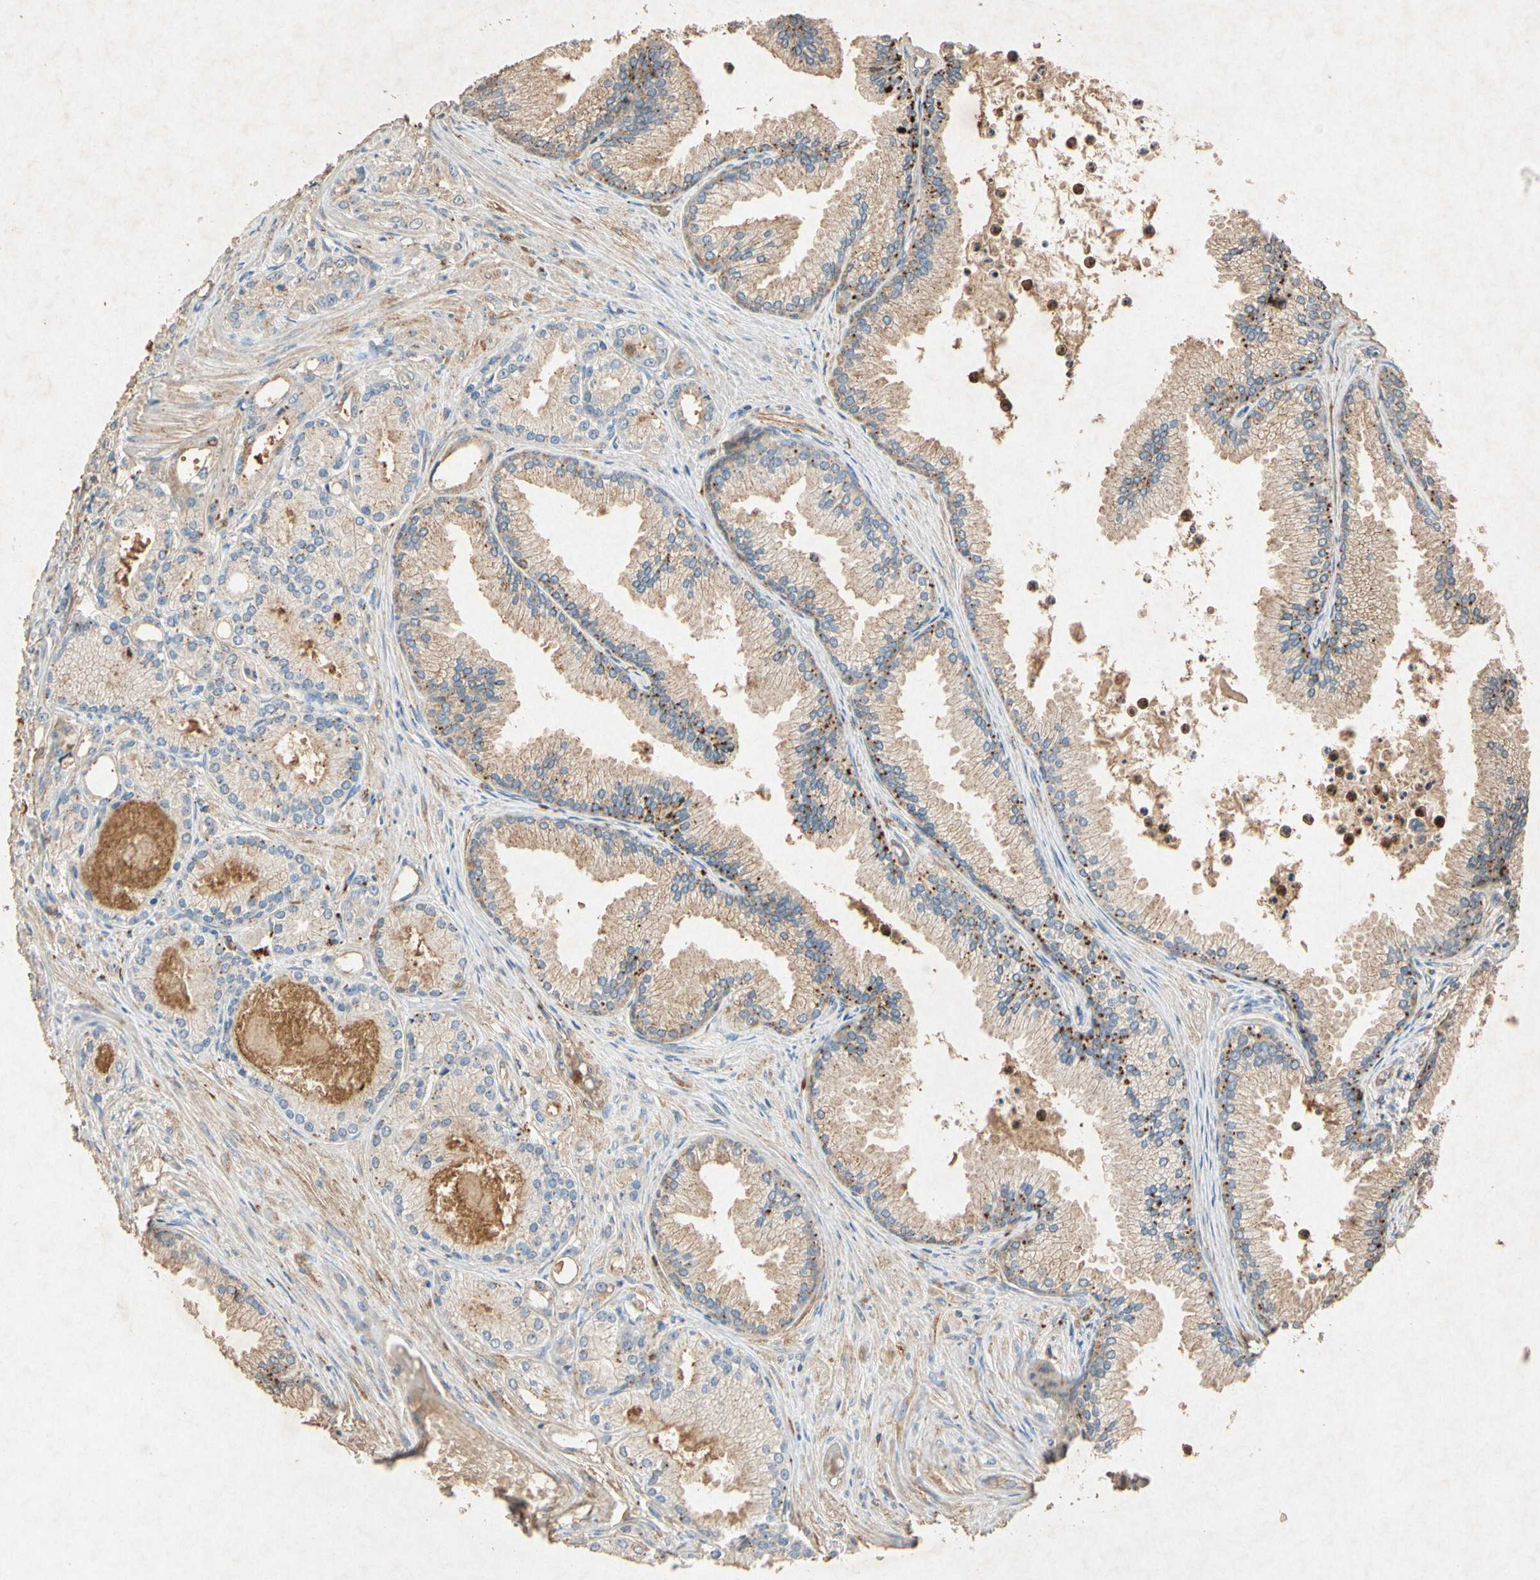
{"staining": {"intensity": "weak", "quantity": ">75%", "location": "cytoplasmic/membranous"}, "tissue": "prostate cancer", "cell_type": "Tumor cells", "image_type": "cancer", "snomed": [{"axis": "morphology", "description": "Adenocarcinoma, Low grade"}, {"axis": "topography", "description": "Prostate"}], "caption": "Protein expression analysis of prostate cancer (low-grade adenocarcinoma) displays weak cytoplasmic/membranous expression in approximately >75% of tumor cells. (DAB (3,3'-diaminobenzidine) IHC with brightfield microscopy, high magnification).", "gene": "MSRB1", "patient": {"sex": "male", "age": 72}}